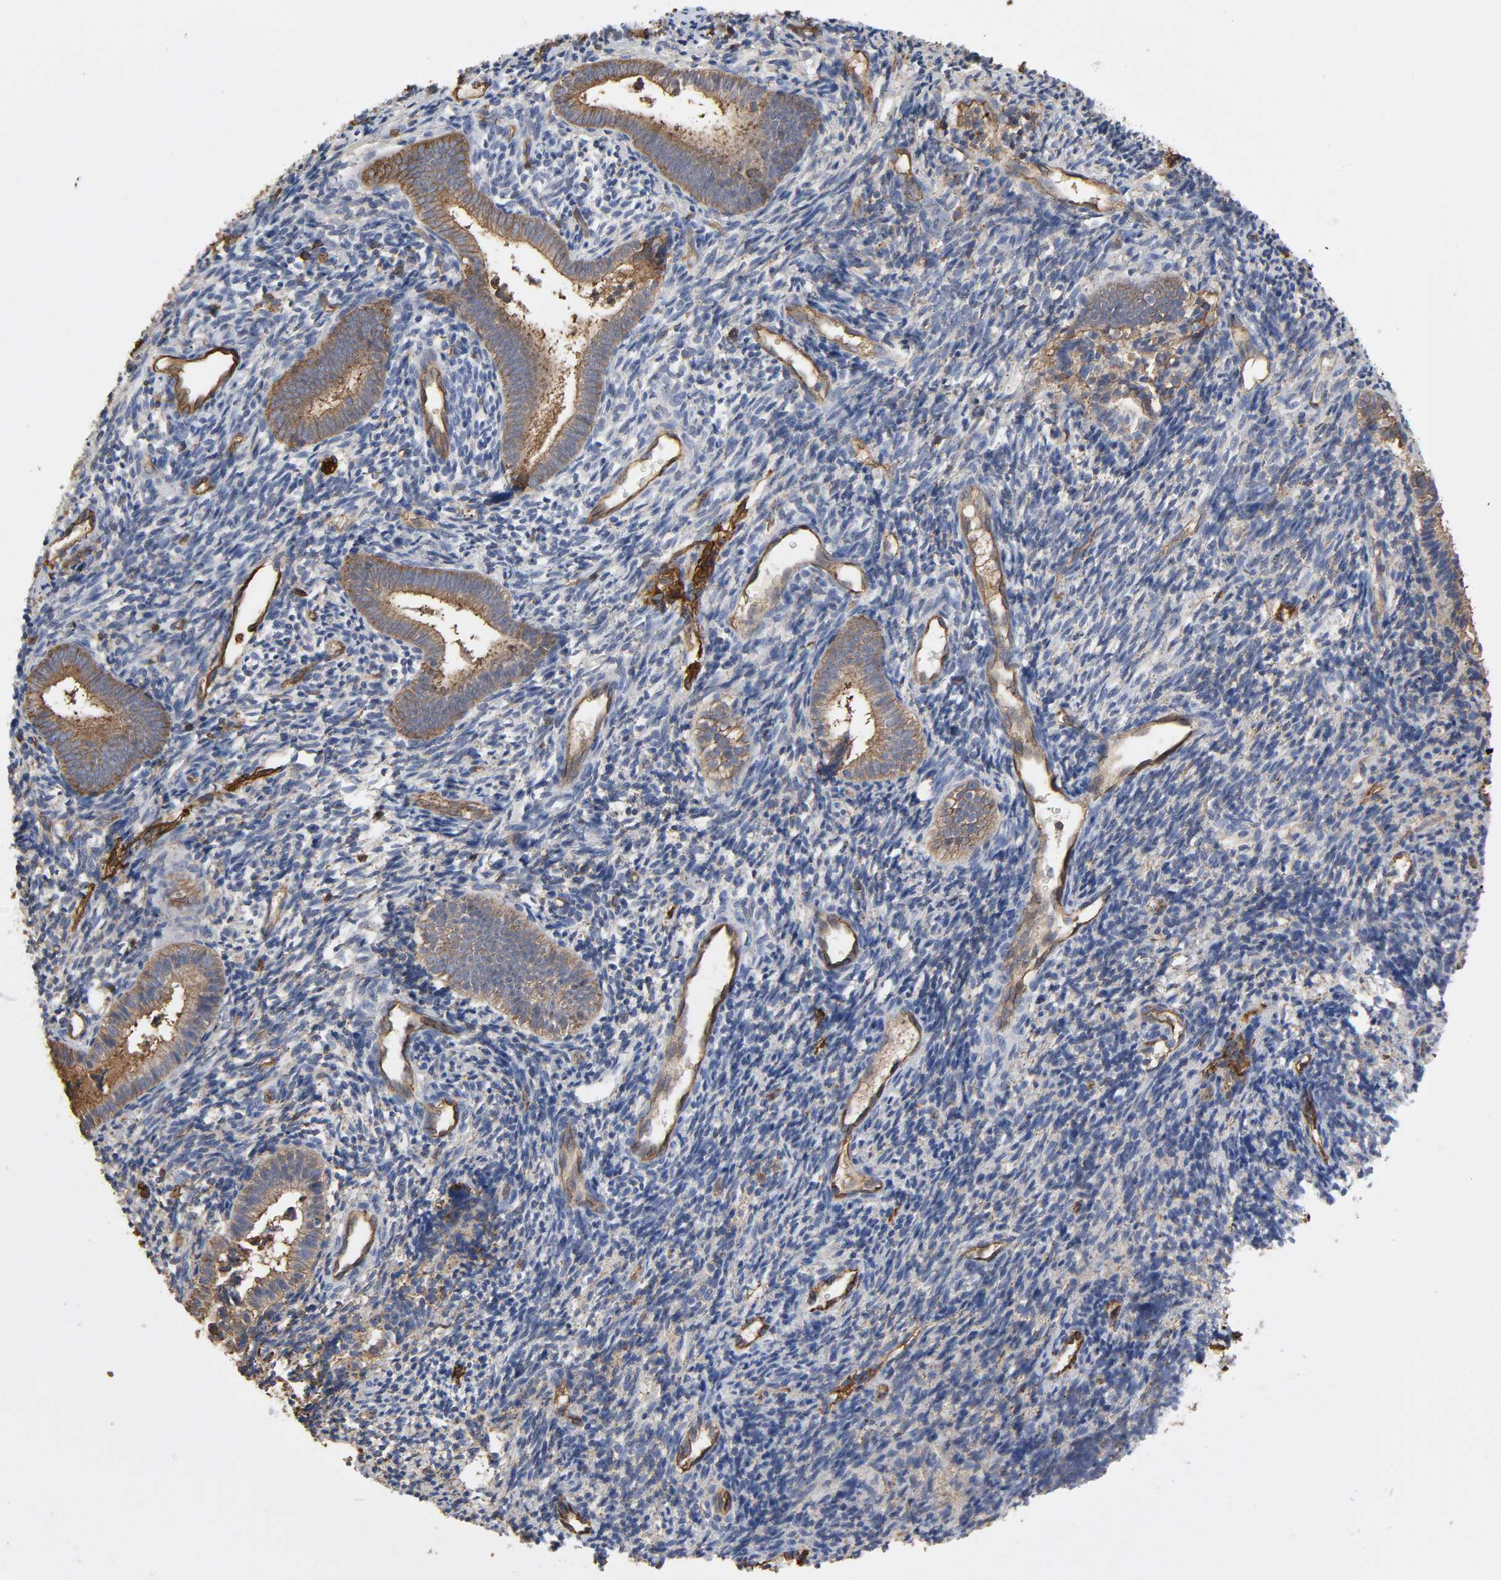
{"staining": {"intensity": "weak", "quantity": "25%-75%", "location": "cytoplasmic/membranous"}, "tissue": "endometrium", "cell_type": "Cells in endometrial stroma", "image_type": "normal", "snomed": [{"axis": "morphology", "description": "Normal tissue, NOS"}, {"axis": "topography", "description": "Uterus"}, {"axis": "topography", "description": "Endometrium"}], "caption": "Immunohistochemistry (IHC) of unremarkable human endometrium displays low levels of weak cytoplasmic/membranous expression in approximately 25%-75% of cells in endometrial stroma. Nuclei are stained in blue.", "gene": "ANXA2", "patient": {"sex": "female", "age": 33}}